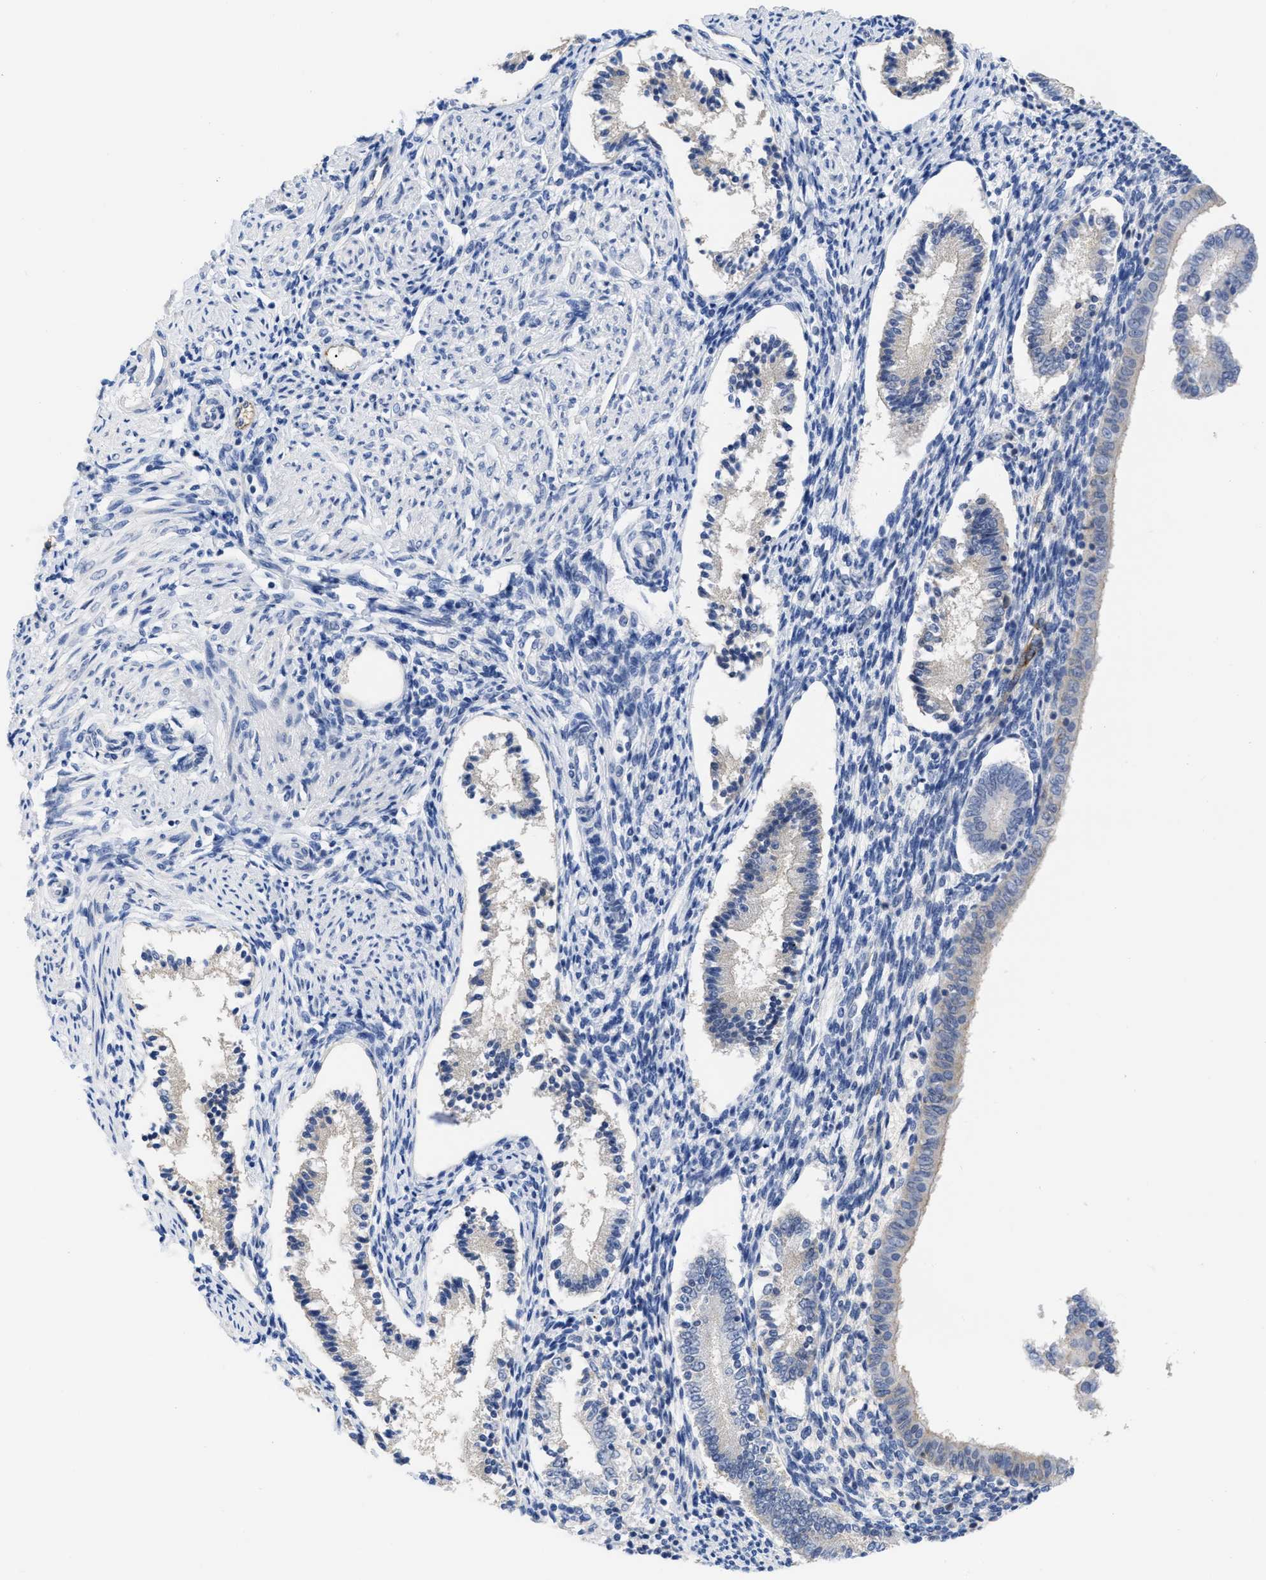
{"staining": {"intensity": "negative", "quantity": "none", "location": "none"}, "tissue": "endometrium", "cell_type": "Cells in endometrial stroma", "image_type": "normal", "snomed": [{"axis": "morphology", "description": "Normal tissue, NOS"}, {"axis": "topography", "description": "Endometrium"}], "caption": "Immunohistochemistry of normal human endometrium shows no positivity in cells in endometrial stroma.", "gene": "ACKR1", "patient": {"sex": "female", "age": 42}}